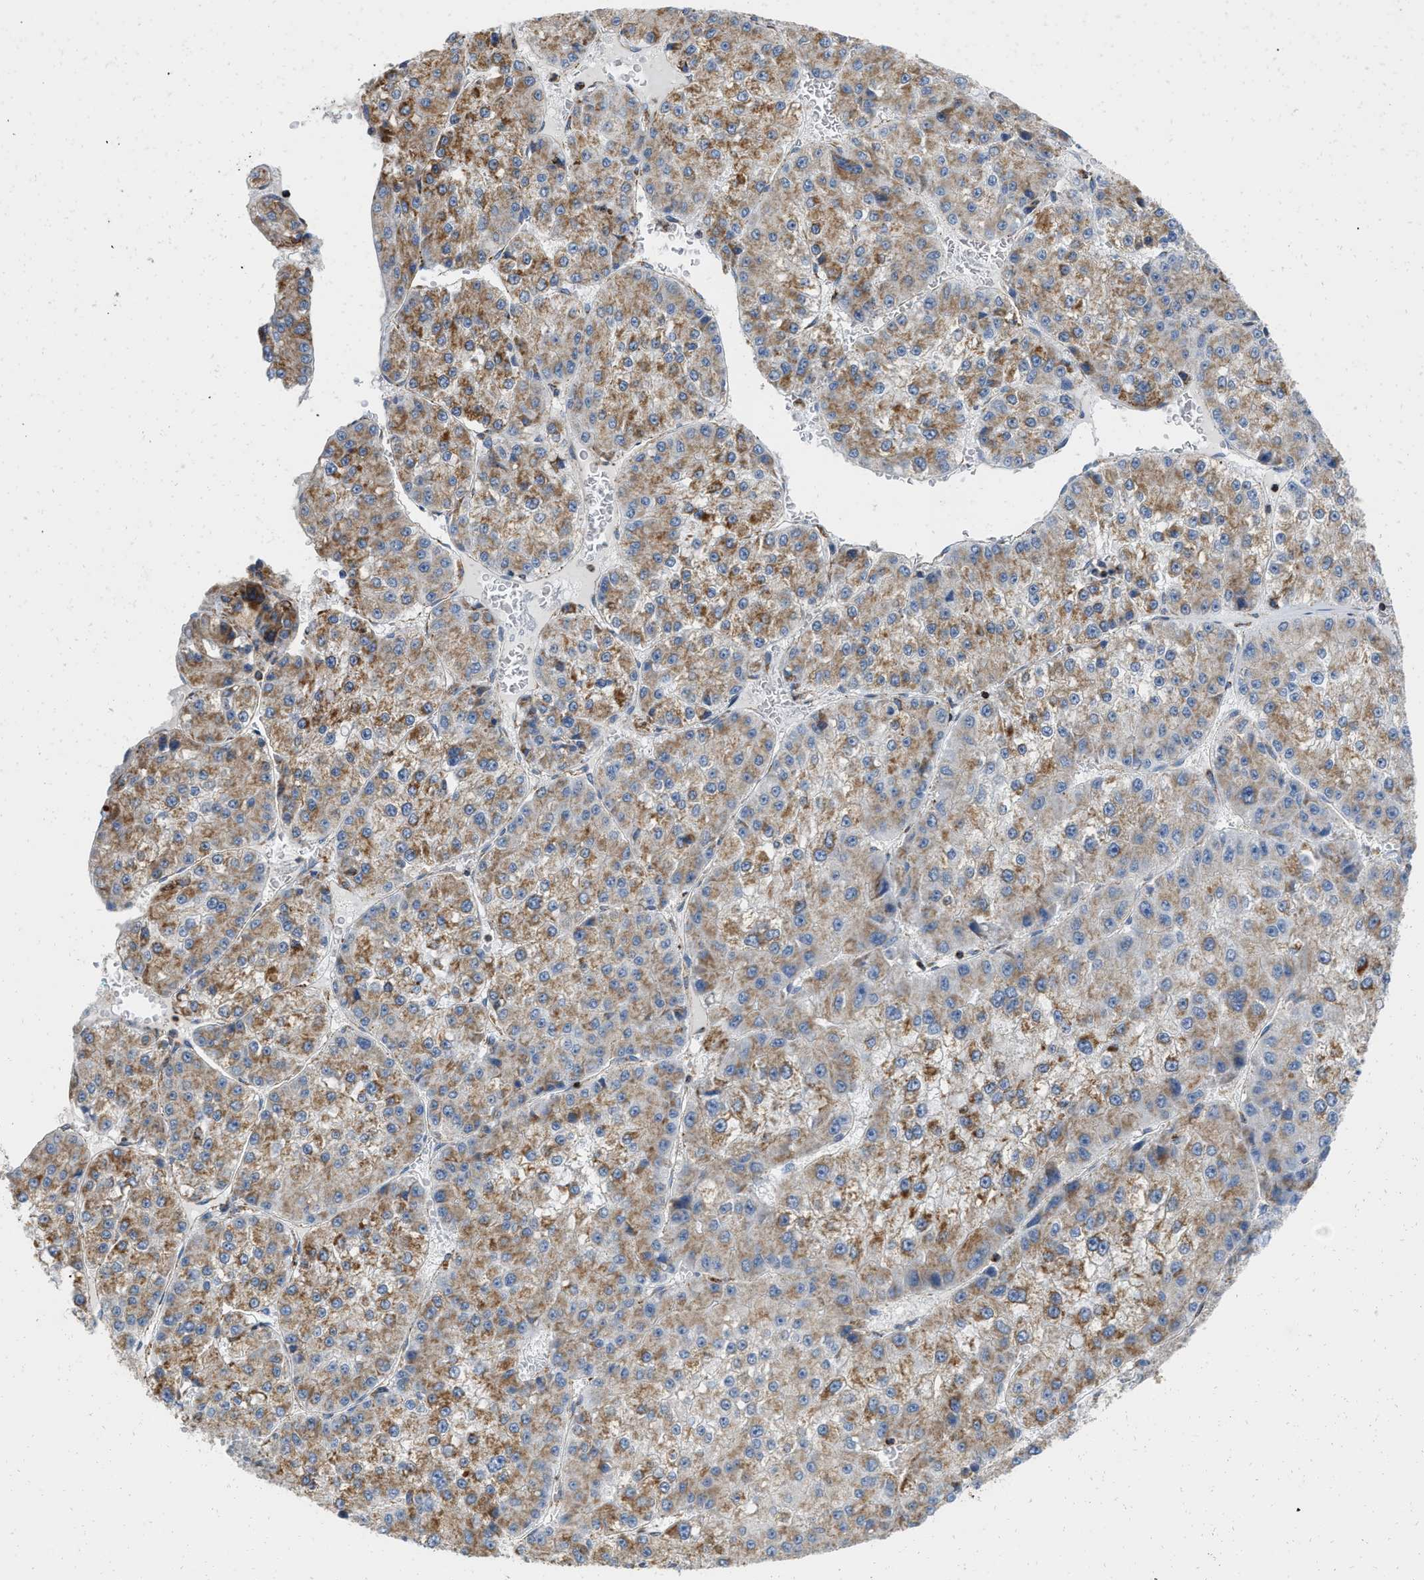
{"staining": {"intensity": "moderate", "quantity": ">75%", "location": "cytoplasmic/membranous"}, "tissue": "liver cancer", "cell_type": "Tumor cells", "image_type": "cancer", "snomed": [{"axis": "morphology", "description": "Carcinoma, Hepatocellular, NOS"}, {"axis": "topography", "description": "Liver"}], "caption": "DAB (3,3'-diaminobenzidine) immunohistochemical staining of liver hepatocellular carcinoma exhibits moderate cytoplasmic/membranous protein staining in about >75% of tumor cells.", "gene": "GRB10", "patient": {"sex": "female", "age": 73}}